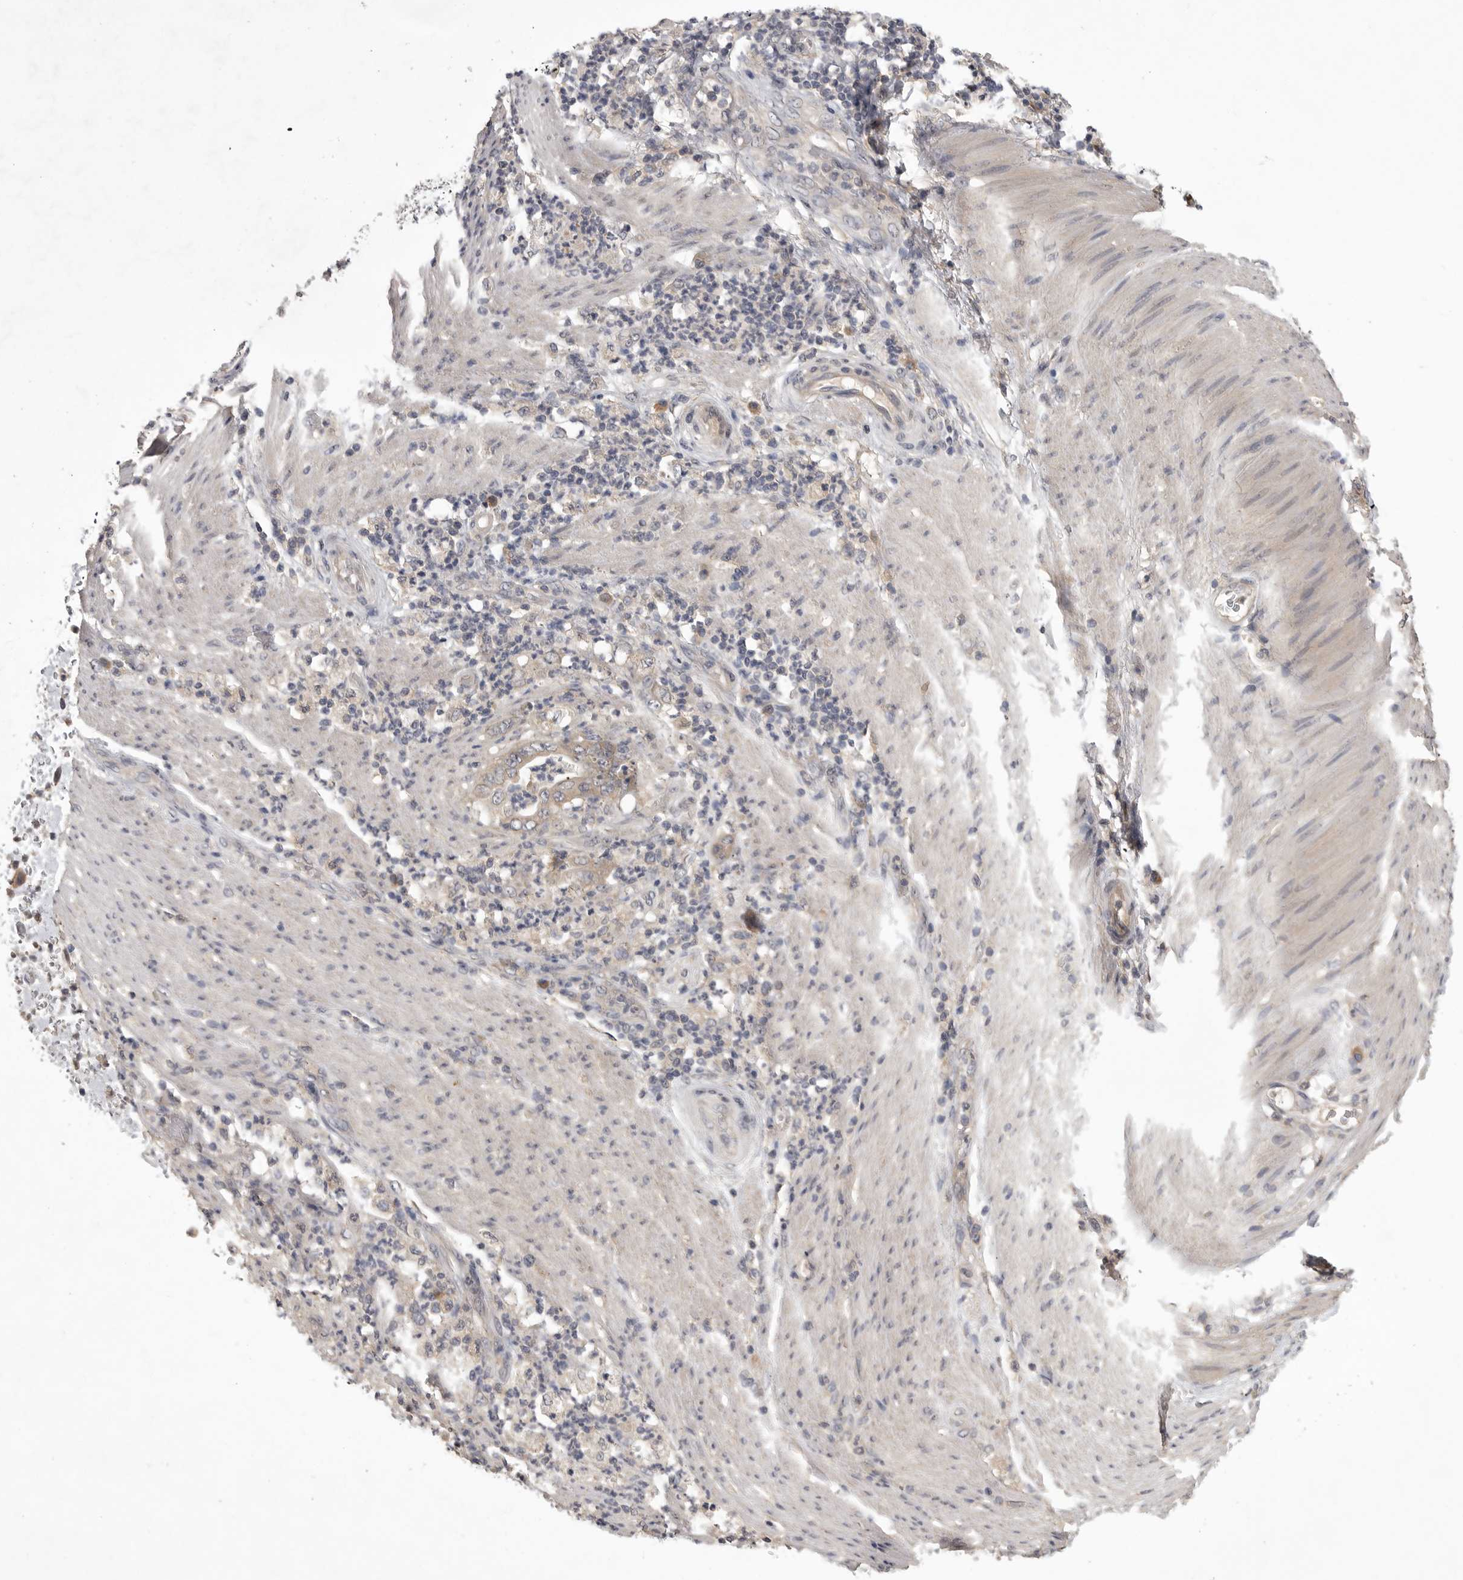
{"staining": {"intensity": "weak", "quantity": "<25%", "location": "cytoplasmic/membranous"}, "tissue": "stomach cancer", "cell_type": "Tumor cells", "image_type": "cancer", "snomed": [{"axis": "morphology", "description": "Adenocarcinoma, NOS"}, {"axis": "topography", "description": "Stomach"}], "caption": "High power microscopy photomicrograph of an immunohistochemistry photomicrograph of stomach cancer (adenocarcinoma), revealing no significant staining in tumor cells.", "gene": "ZNF114", "patient": {"sex": "female", "age": 73}}